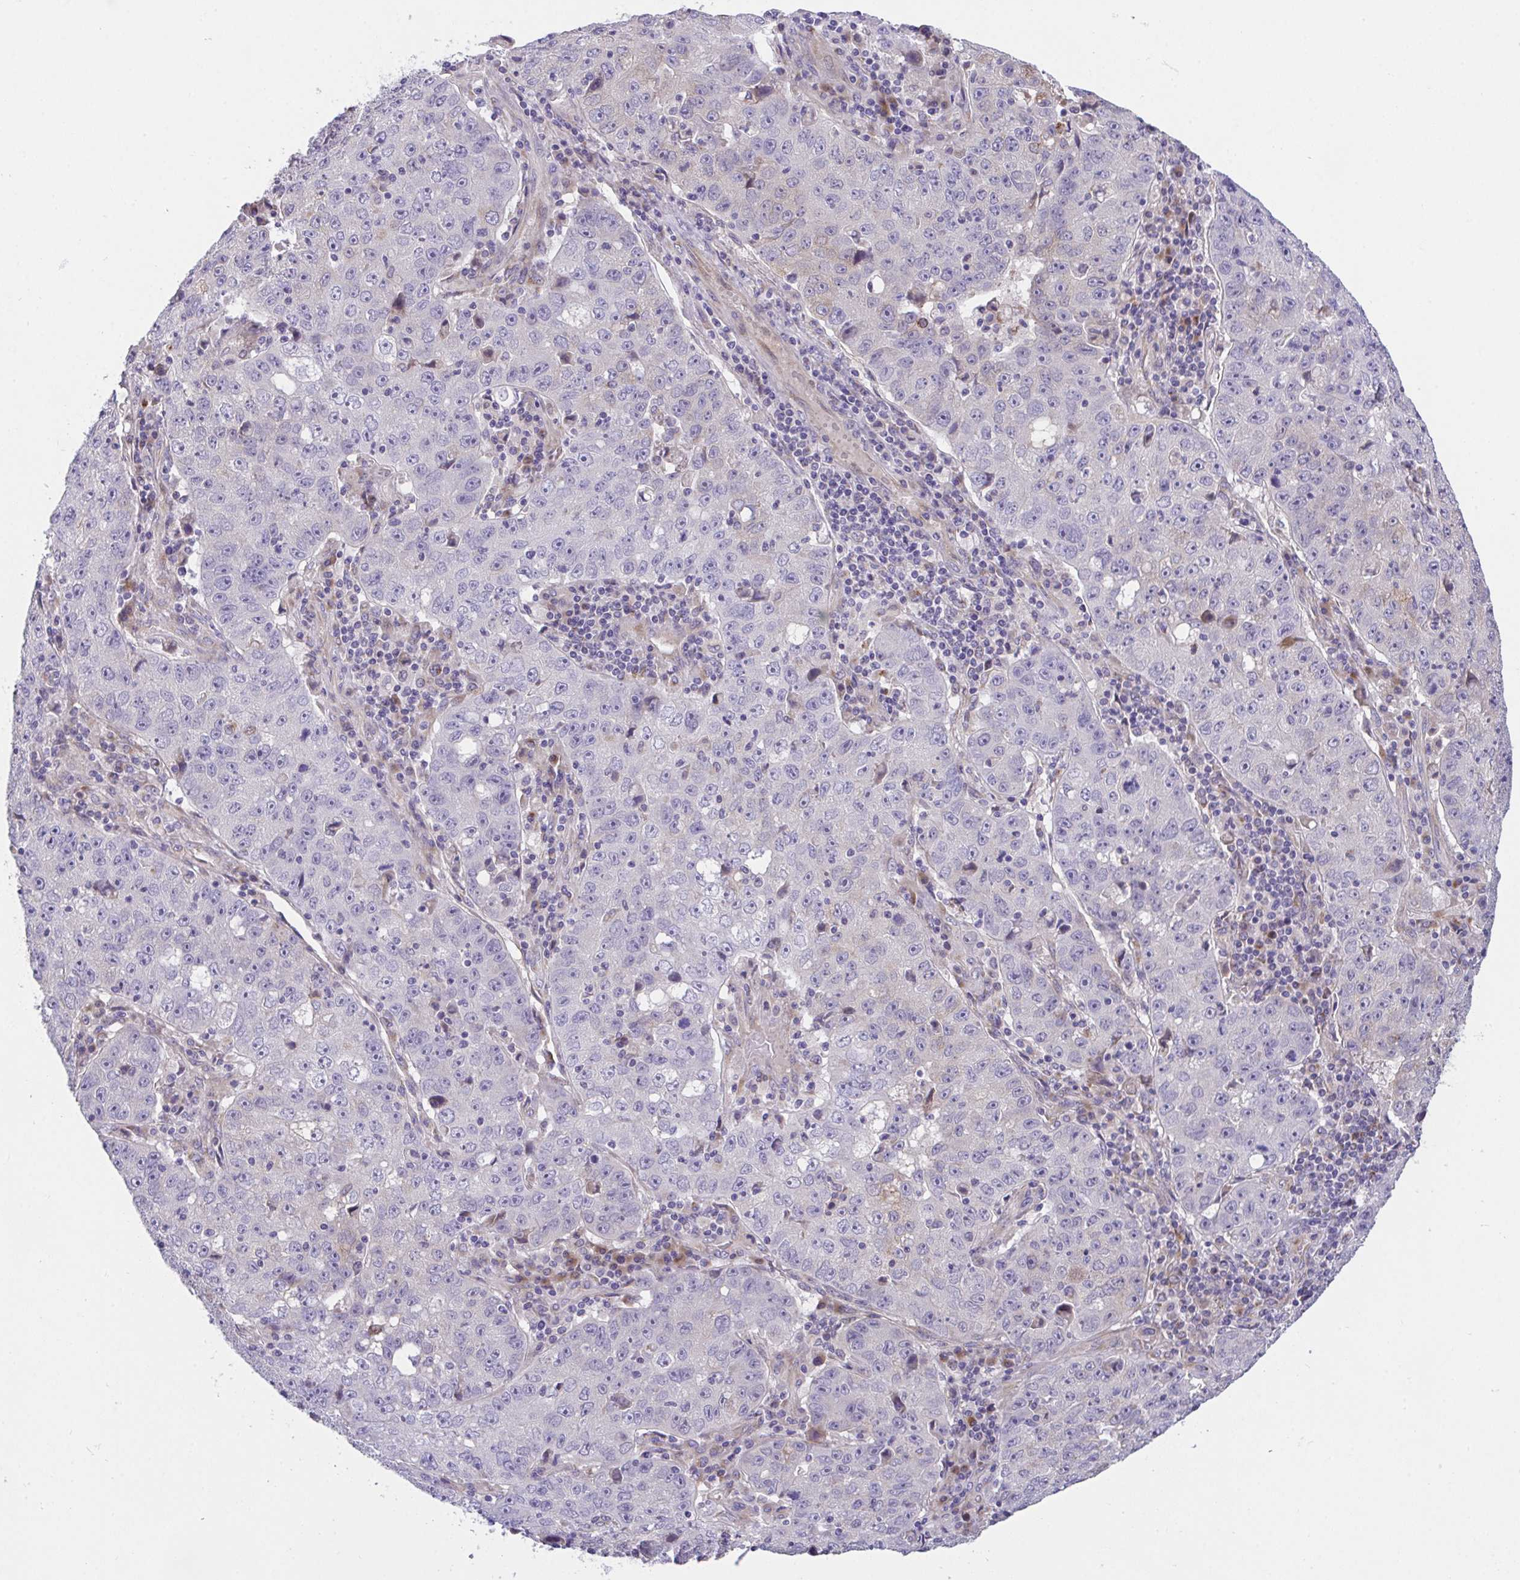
{"staining": {"intensity": "negative", "quantity": "none", "location": "none"}, "tissue": "lung cancer", "cell_type": "Tumor cells", "image_type": "cancer", "snomed": [{"axis": "morphology", "description": "Normal morphology"}, {"axis": "morphology", "description": "Adenocarcinoma, NOS"}, {"axis": "topography", "description": "Lymph node"}, {"axis": "topography", "description": "Lung"}], "caption": "Photomicrograph shows no protein positivity in tumor cells of adenocarcinoma (lung) tissue.", "gene": "MIA3", "patient": {"sex": "female", "age": 57}}